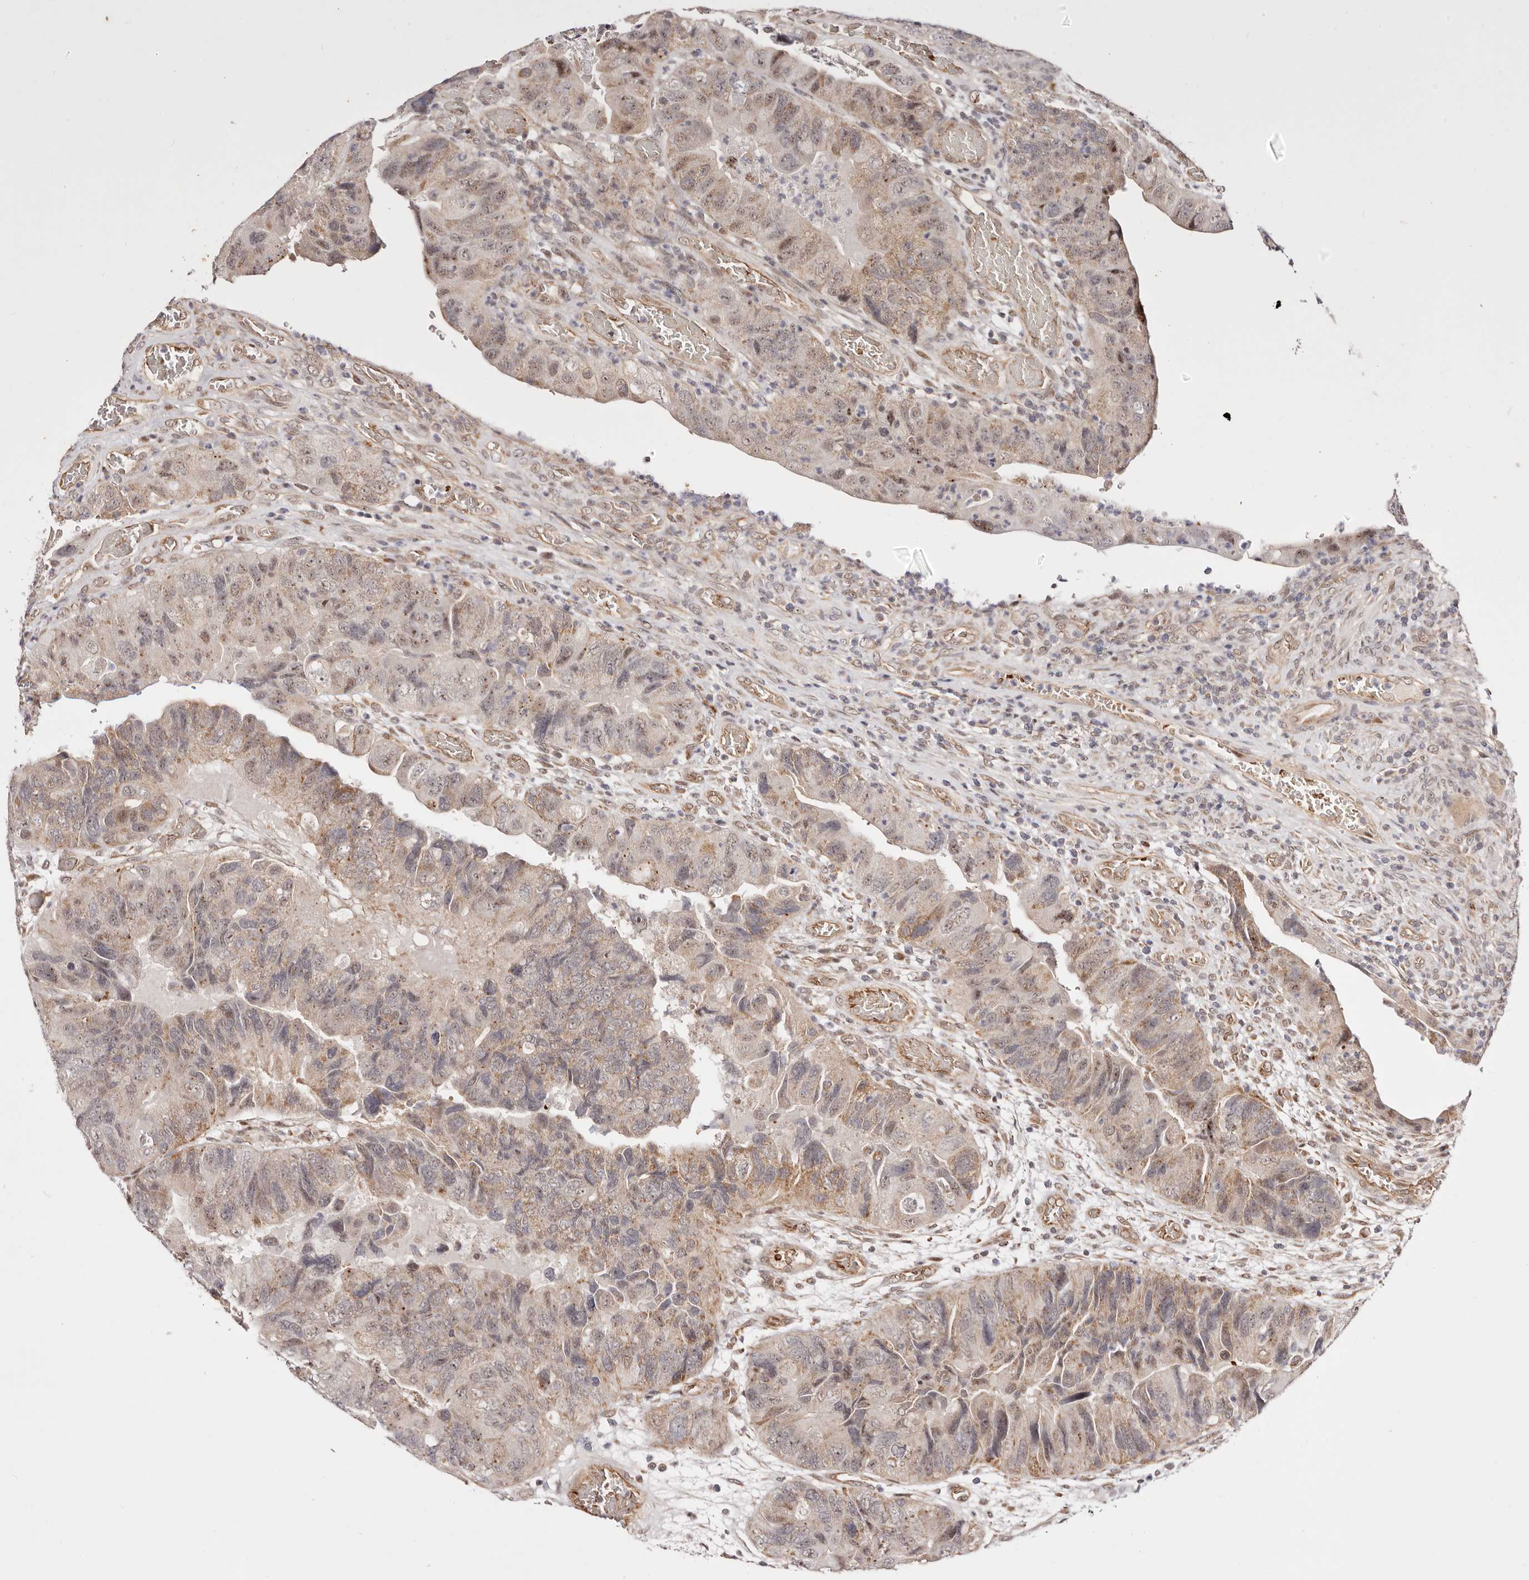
{"staining": {"intensity": "weak", "quantity": "25%-75%", "location": "cytoplasmic/membranous,nuclear"}, "tissue": "colorectal cancer", "cell_type": "Tumor cells", "image_type": "cancer", "snomed": [{"axis": "morphology", "description": "Adenocarcinoma, NOS"}, {"axis": "topography", "description": "Rectum"}], "caption": "Tumor cells exhibit weak cytoplasmic/membranous and nuclear expression in about 25%-75% of cells in colorectal adenocarcinoma.", "gene": "WRN", "patient": {"sex": "male", "age": 63}}